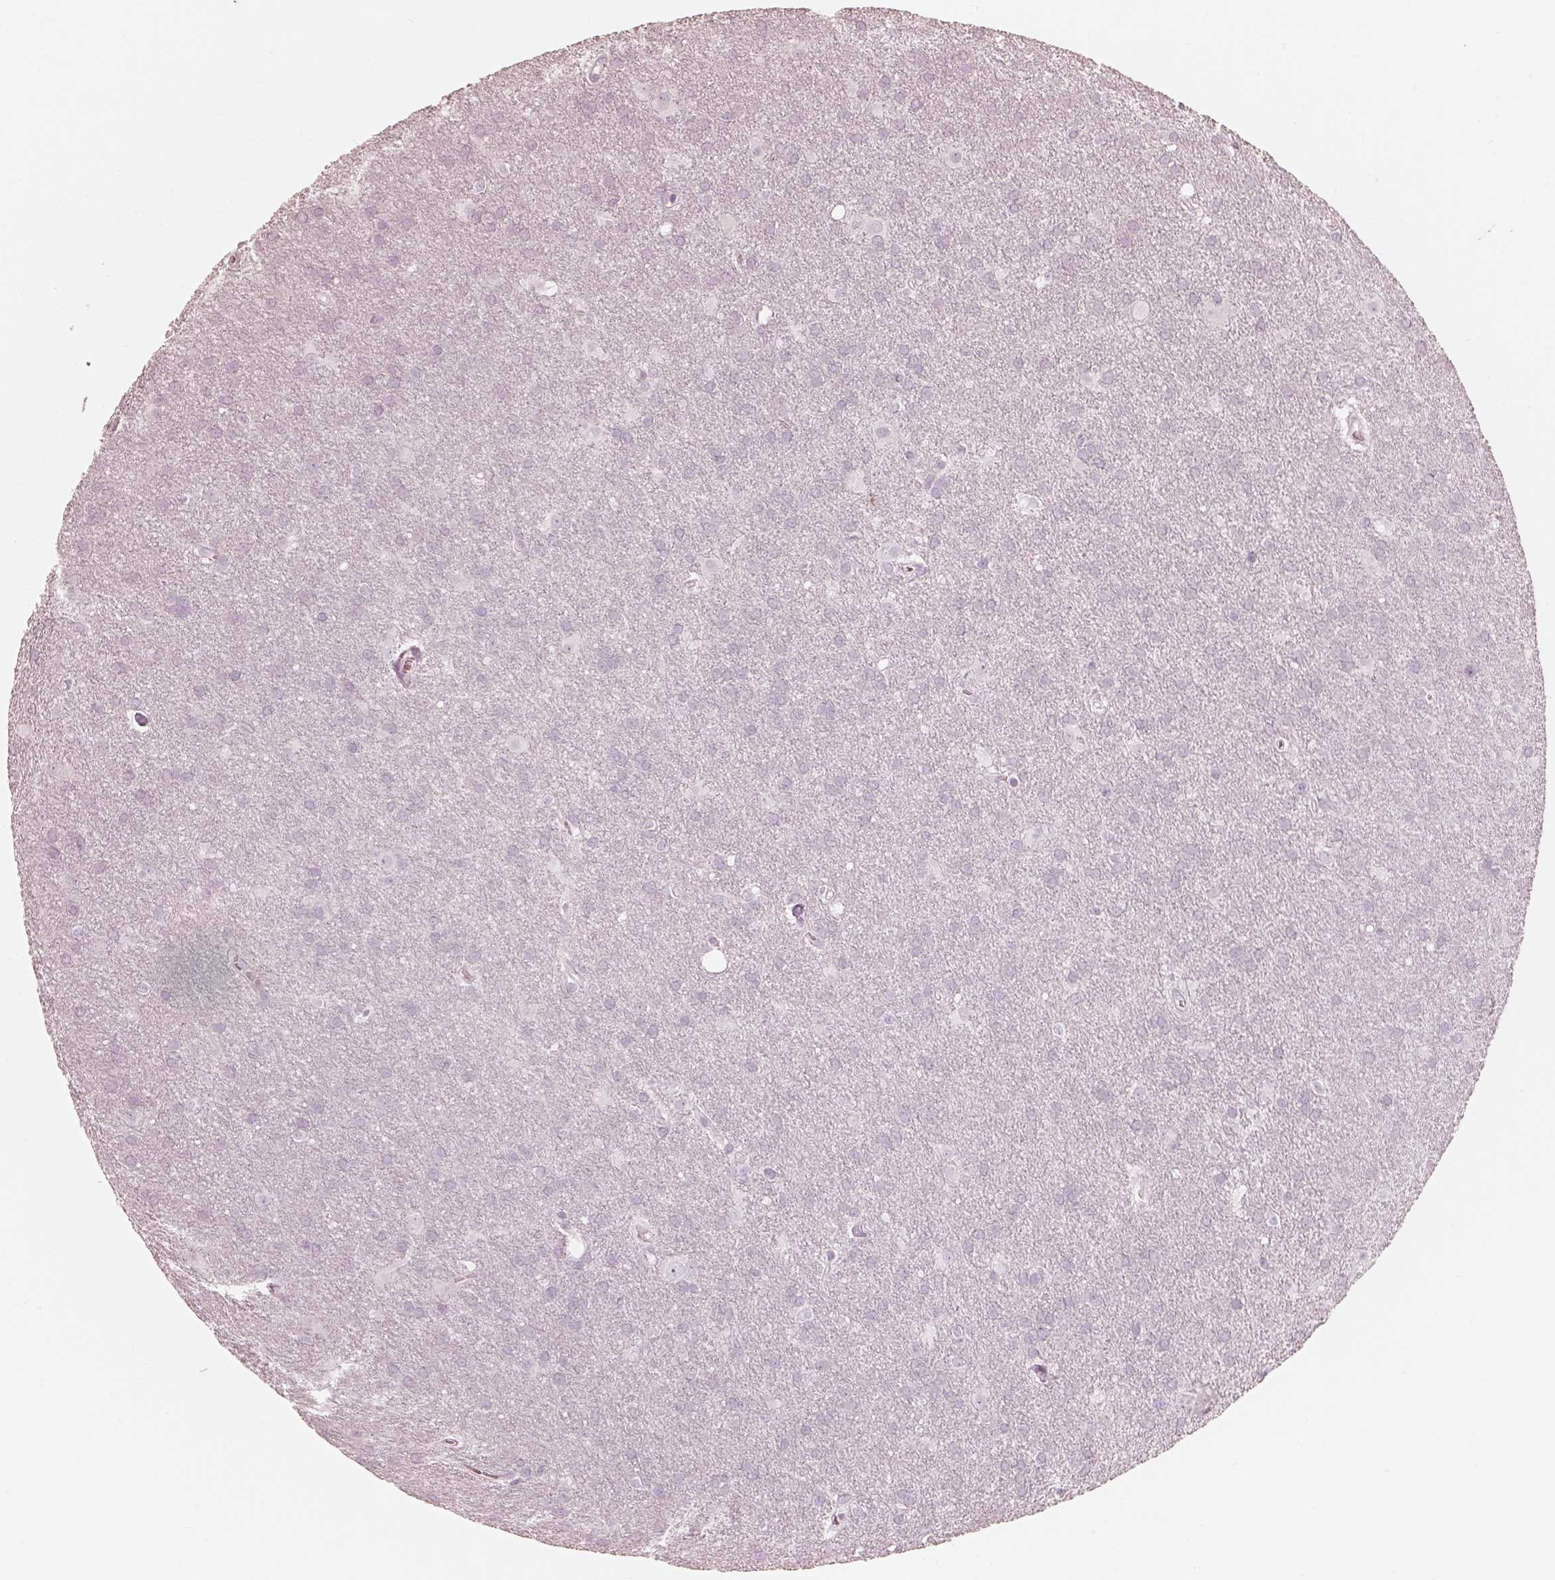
{"staining": {"intensity": "negative", "quantity": "none", "location": "none"}, "tissue": "glioma", "cell_type": "Tumor cells", "image_type": "cancer", "snomed": [{"axis": "morphology", "description": "Glioma, malignant, Low grade"}, {"axis": "topography", "description": "Brain"}], "caption": "Human malignant glioma (low-grade) stained for a protein using IHC displays no staining in tumor cells.", "gene": "WLS", "patient": {"sex": "male", "age": 58}}